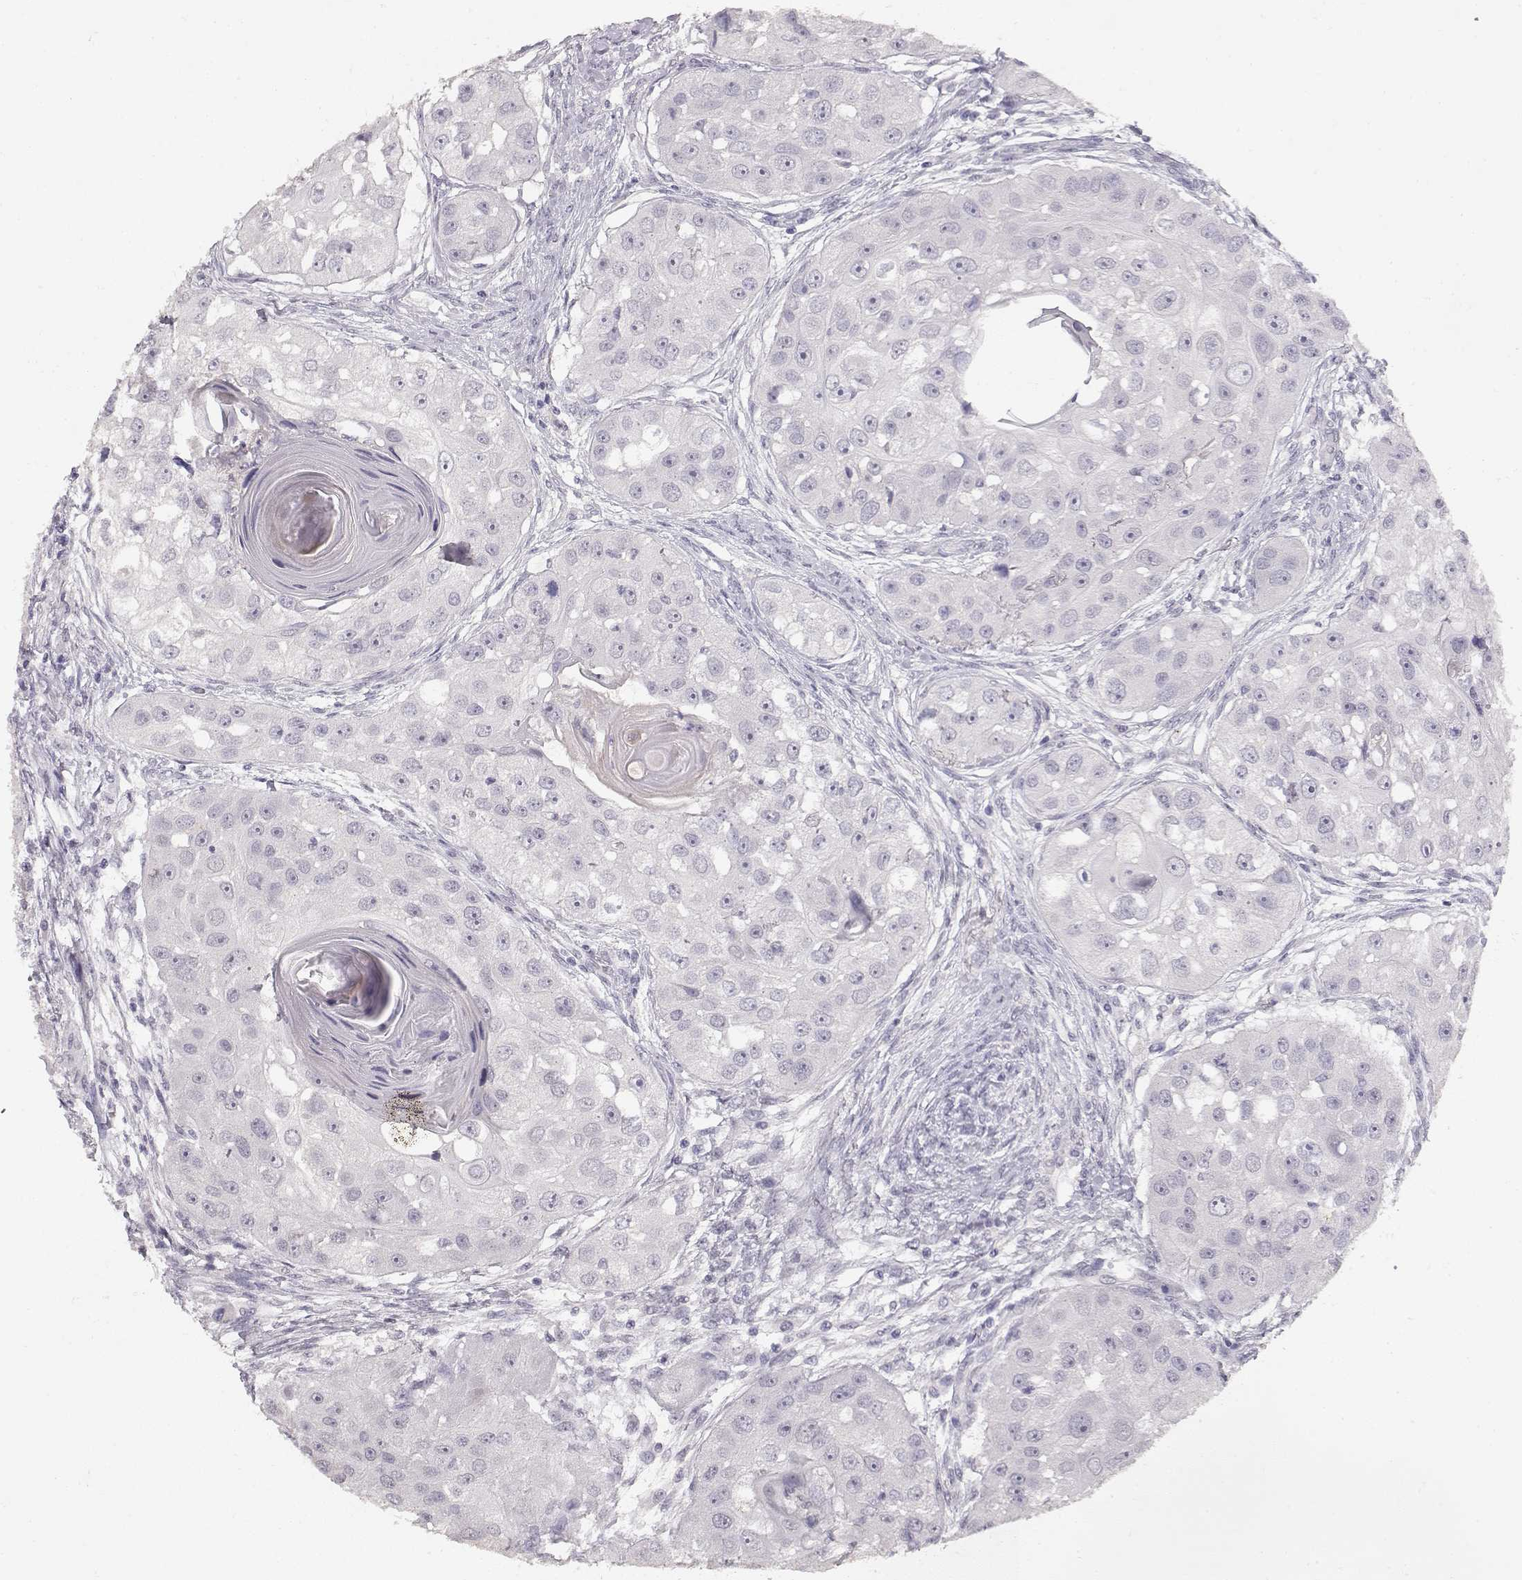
{"staining": {"intensity": "negative", "quantity": "none", "location": "none"}, "tissue": "head and neck cancer", "cell_type": "Tumor cells", "image_type": "cancer", "snomed": [{"axis": "morphology", "description": "Squamous cell carcinoma, NOS"}, {"axis": "topography", "description": "Head-Neck"}], "caption": "A high-resolution micrograph shows IHC staining of head and neck squamous cell carcinoma, which demonstrates no significant staining in tumor cells. (DAB (3,3'-diaminobenzidine) immunohistochemistry (IHC) visualized using brightfield microscopy, high magnification).", "gene": "TPH2", "patient": {"sex": "male", "age": 51}}